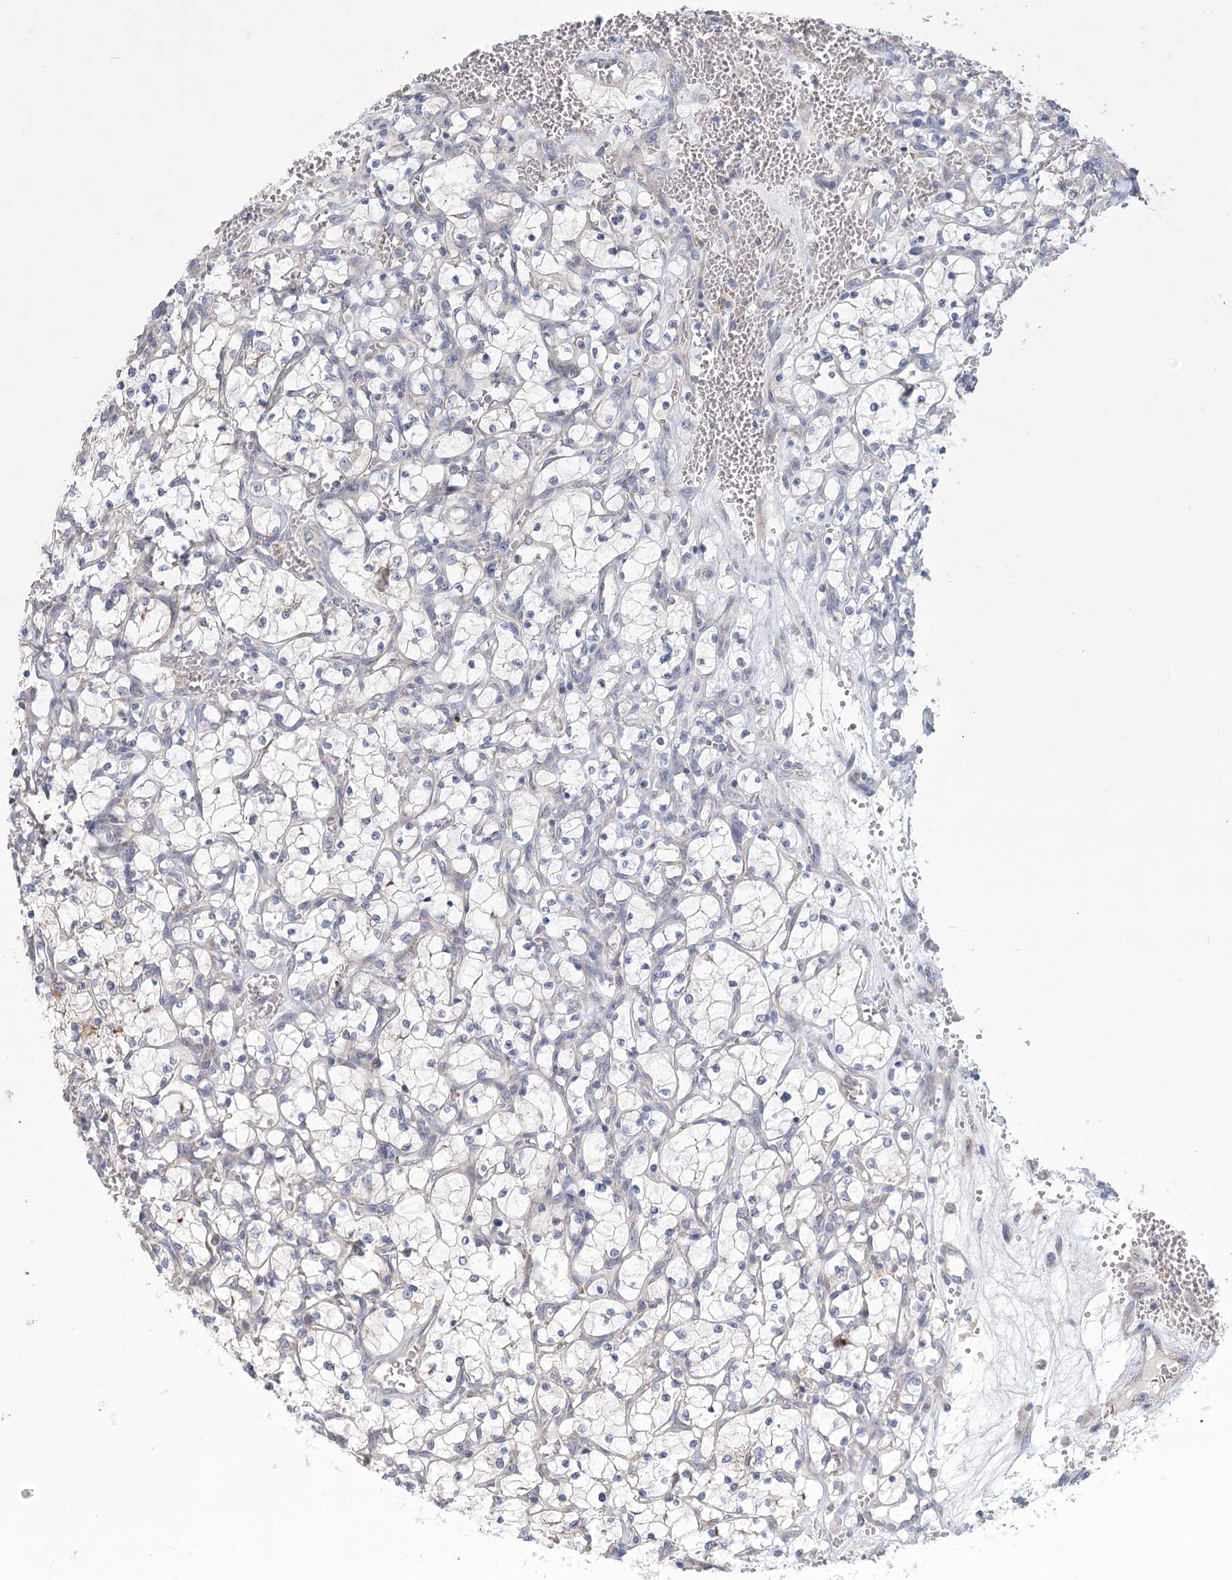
{"staining": {"intensity": "negative", "quantity": "none", "location": "none"}, "tissue": "renal cancer", "cell_type": "Tumor cells", "image_type": "cancer", "snomed": [{"axis": "morphology", "description": "Adenocarcinoma, NOS"}, {"axis": "topography", "description": "Kidney"}], "caption": "Immunohistochemical staining of human renal adenocarcinoma reveals no significant expression in tumor cells.", "gene": "CNTLN", "patient": {"sex": "female", "age": 69}}